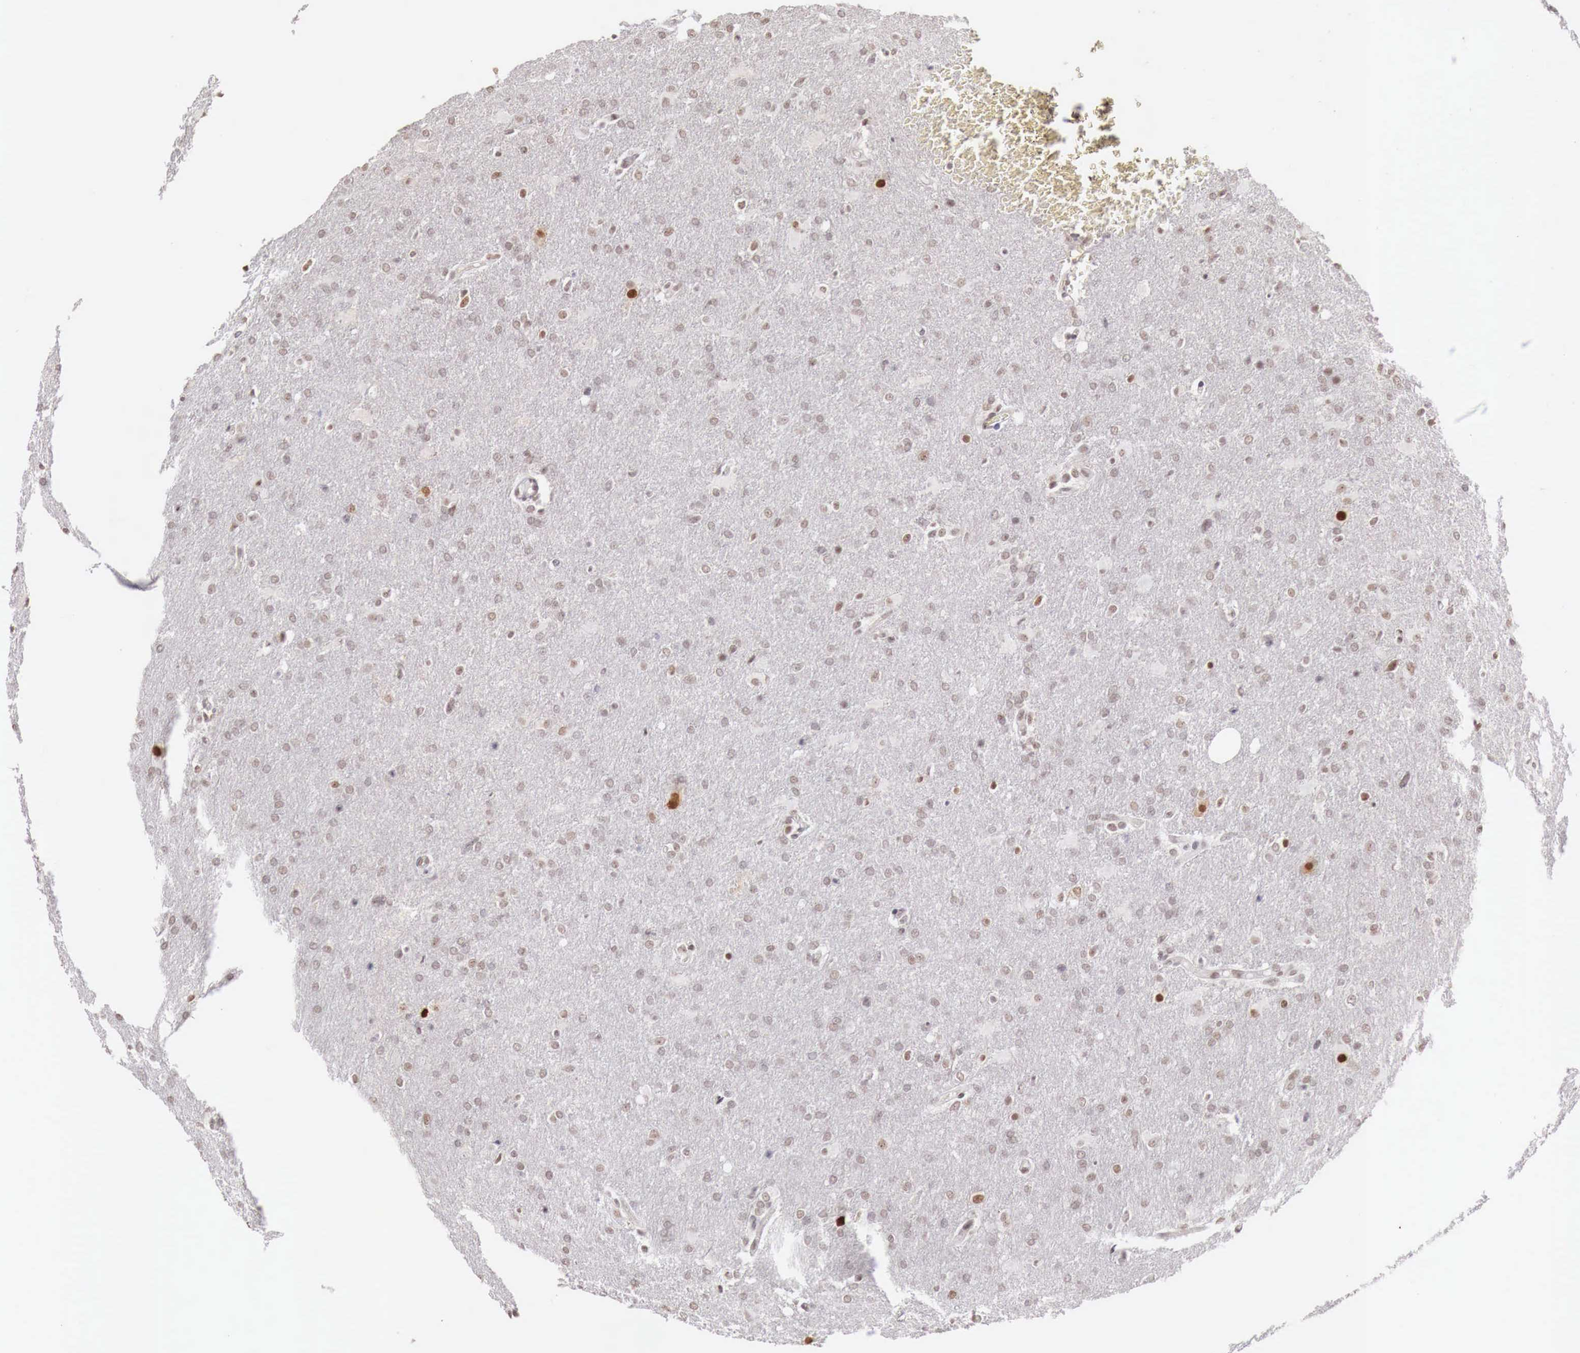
{"staining": {"intensity": "weak", "quantity": "<25%", "location": "nuclear"}, "tissue": "glioma", "cell_type": "Tumor cells", "image_type": "cancer", "snomed": [{"axis": "morphology", "description": "Glioma, malignant, High grade"}, {"axis": "topography", "description": "Brain"}], "caption": "Photomicrograph shows no protein positivity in tumor cells of glioma tissue. Nuclei are stained in blue.", "gene": "PHF14", "patient": {"sex": "male", "age": 68}}